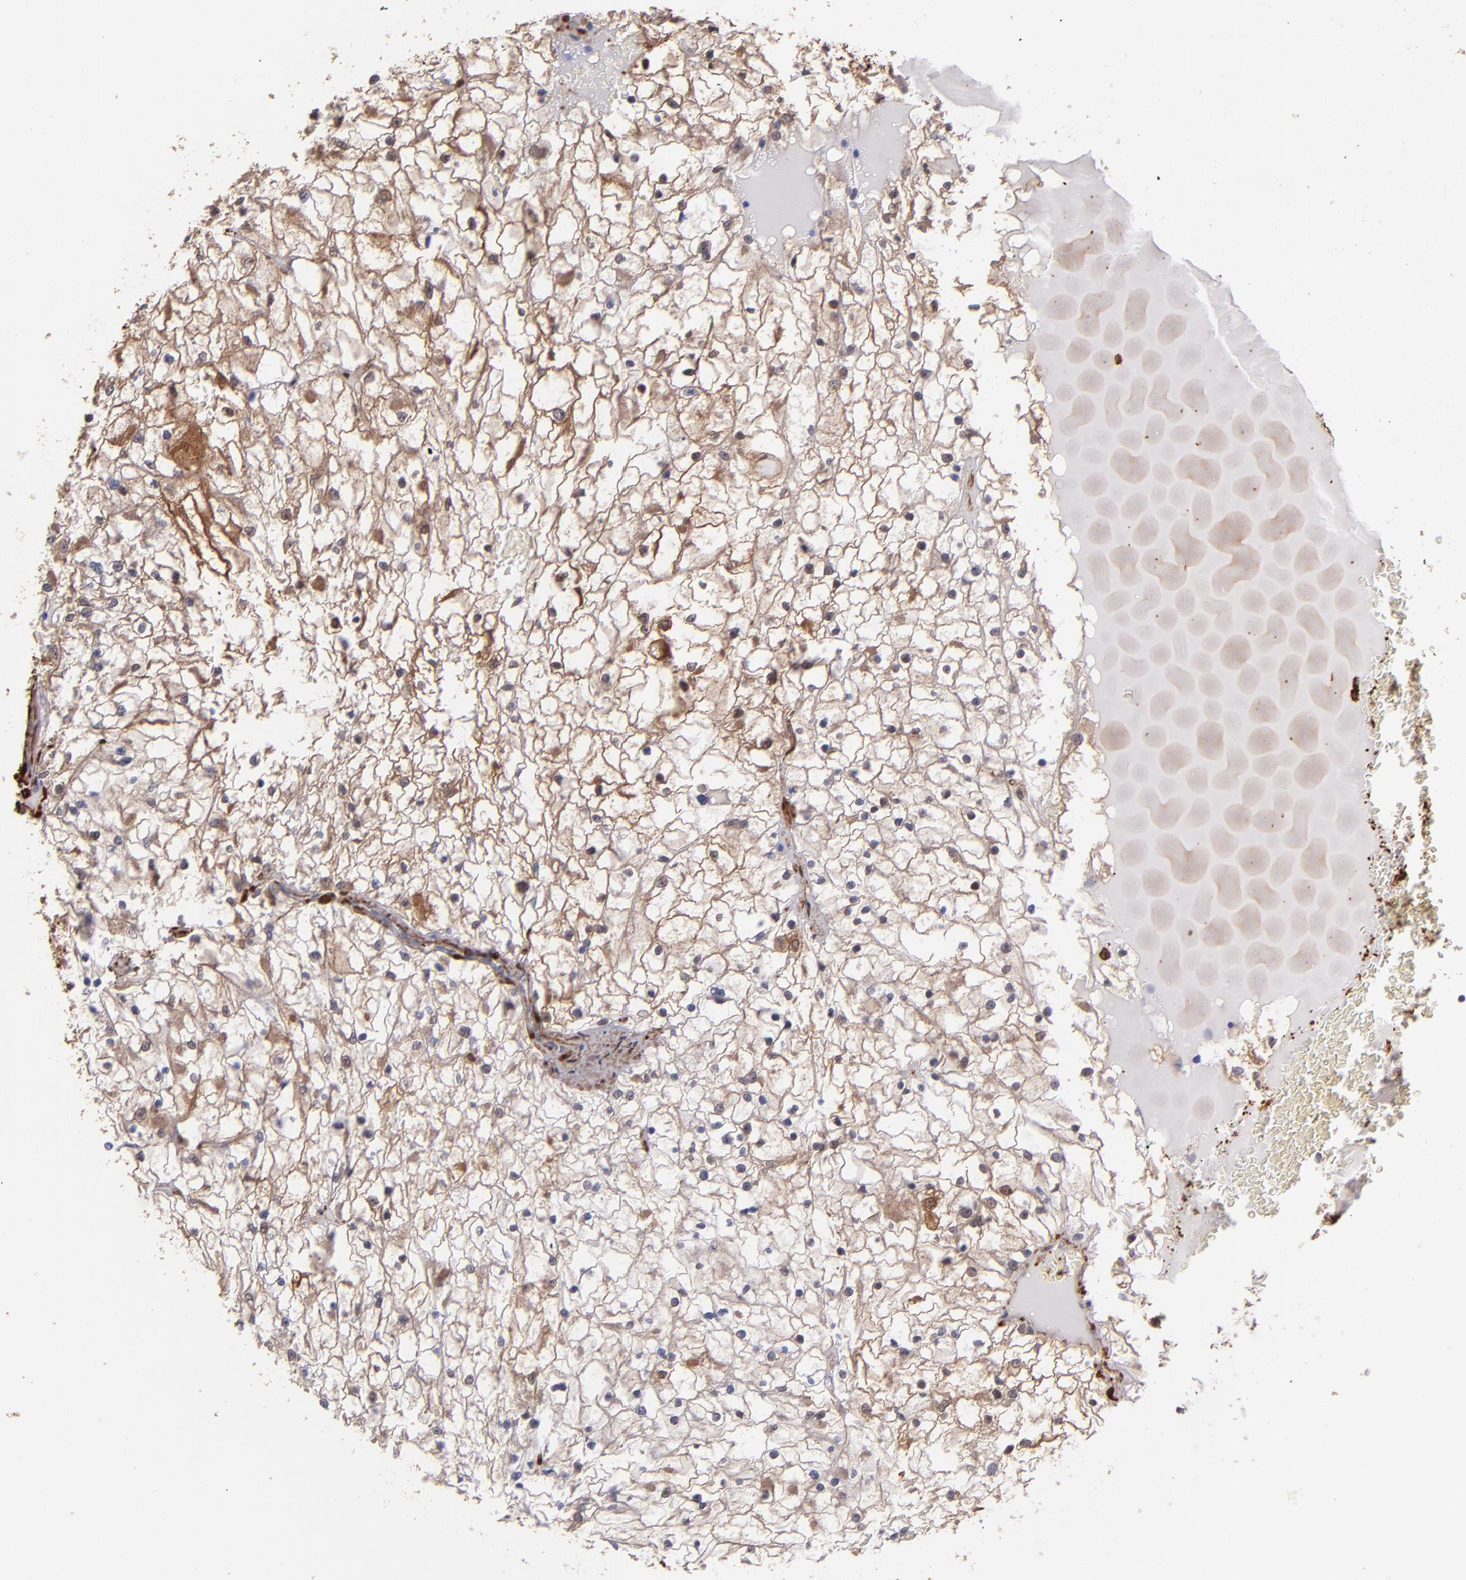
{"staining": {"intensity": "weak", "quantity": ">75%", "location": "cytoplasmic/membranous"}, "tissue": "renal cancer", "cell_type": "Tumor cells", "image_type": "cancer", "snomed": [{"axis": "morphology", "description": "Adenocarcinoma, NOS"}, {"axis": "topography", "description": "Kidney"}], "caption": "Tumor cells reveal low levels of weak cytoplasmic/membranous positivity in about >75% of cells in adenocarcinoma (renal).", "gene": "VCL", "patient": {"sex": "male", "age": 61}}